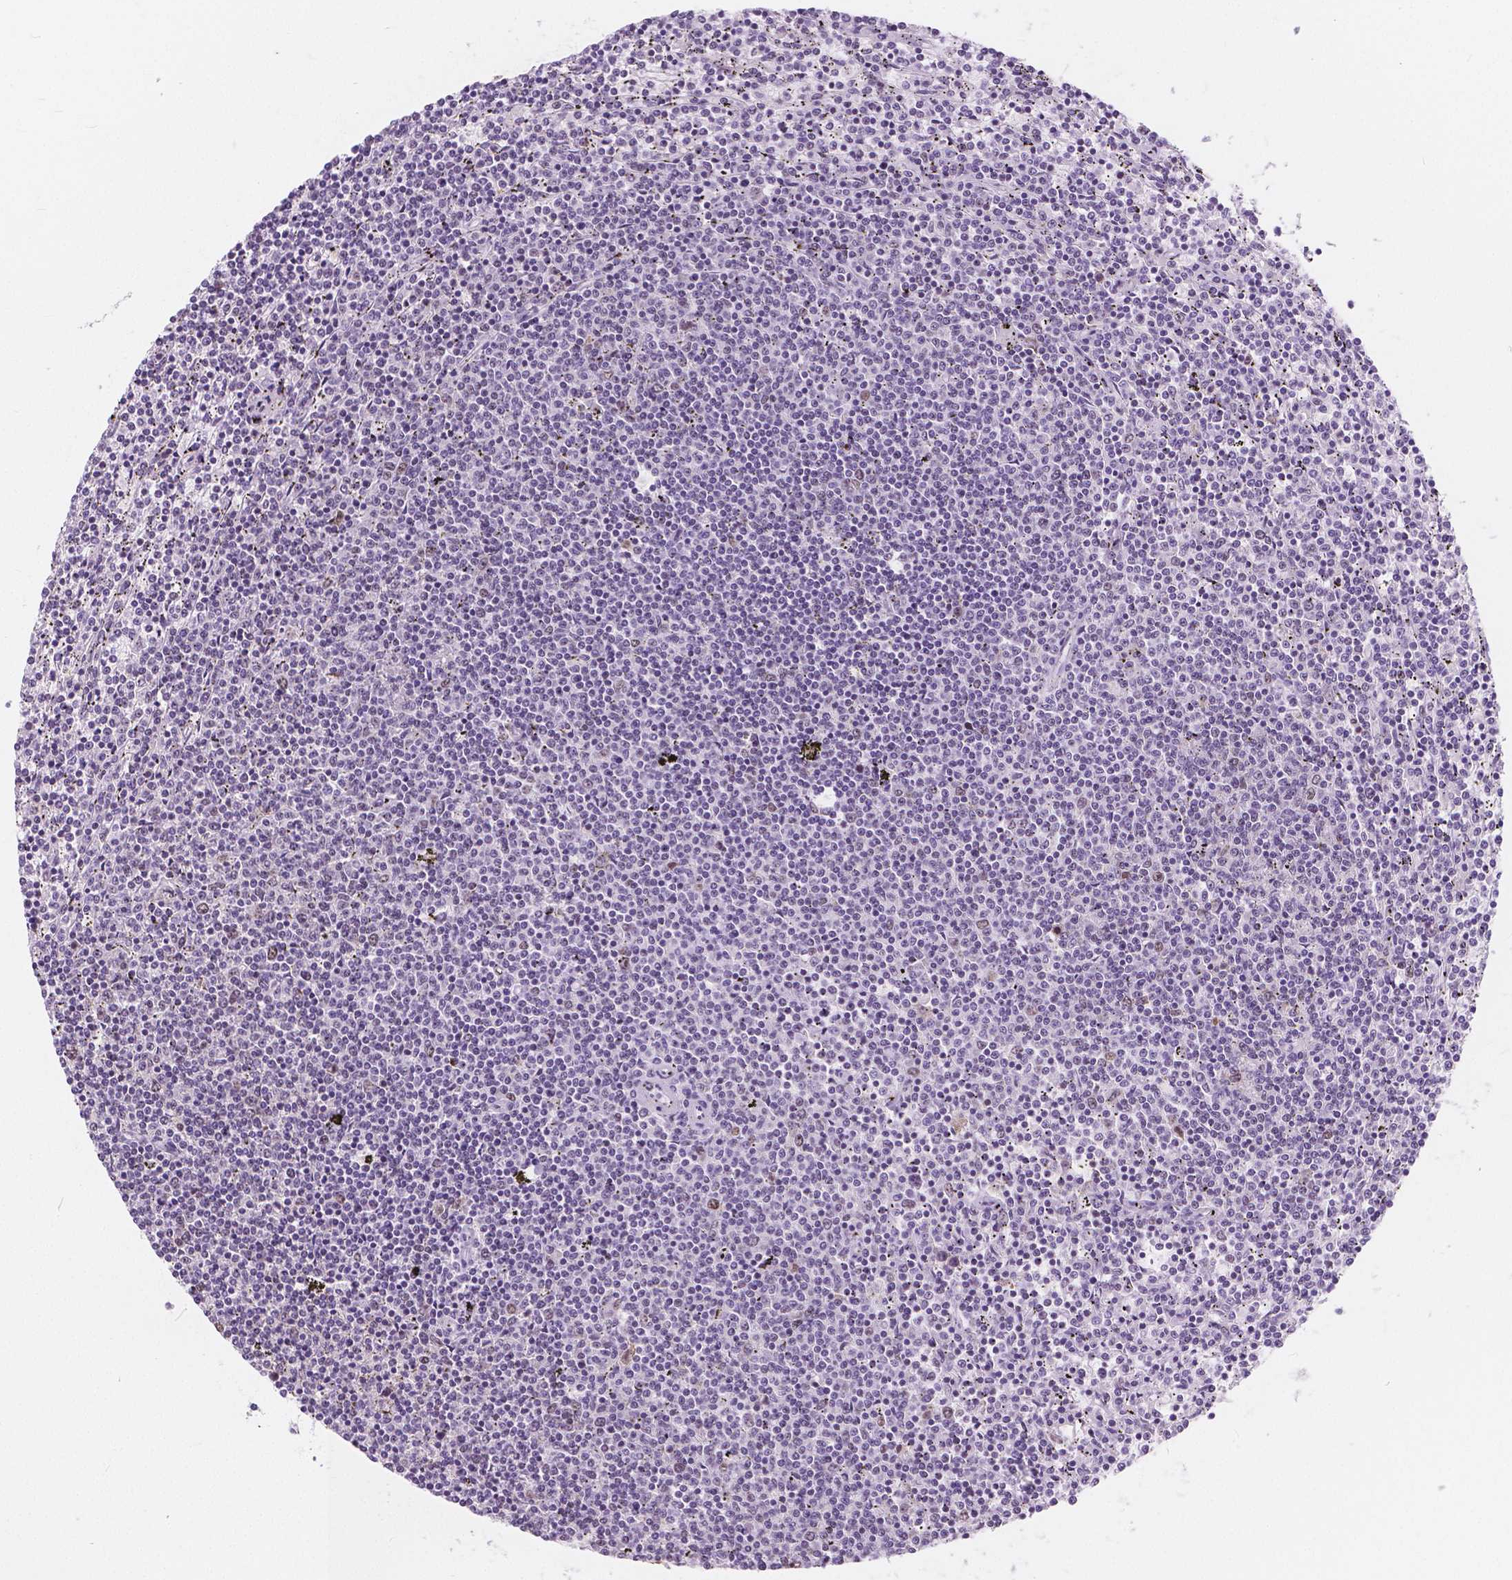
{"staining": {"intensity": "negative", "quantity": "none", "location": "none"}, "tissue": "lymphoma", "cell_type": "Tumor cells", "image_type": "cancer", "snomed": [{"axis": "morphology", "description": "Malignant lymphoma, non-Hodgkin's type, Low grade"}, {"axis": "topography", "description": "Spleen"}], "caption": "The histopathology image shows no staining of tumor cells in malignant lymphoma, non-Hodgkin's type (low-grade).", "gene": "NOLC1", "patient": {"sex": "female", "age": 50}}